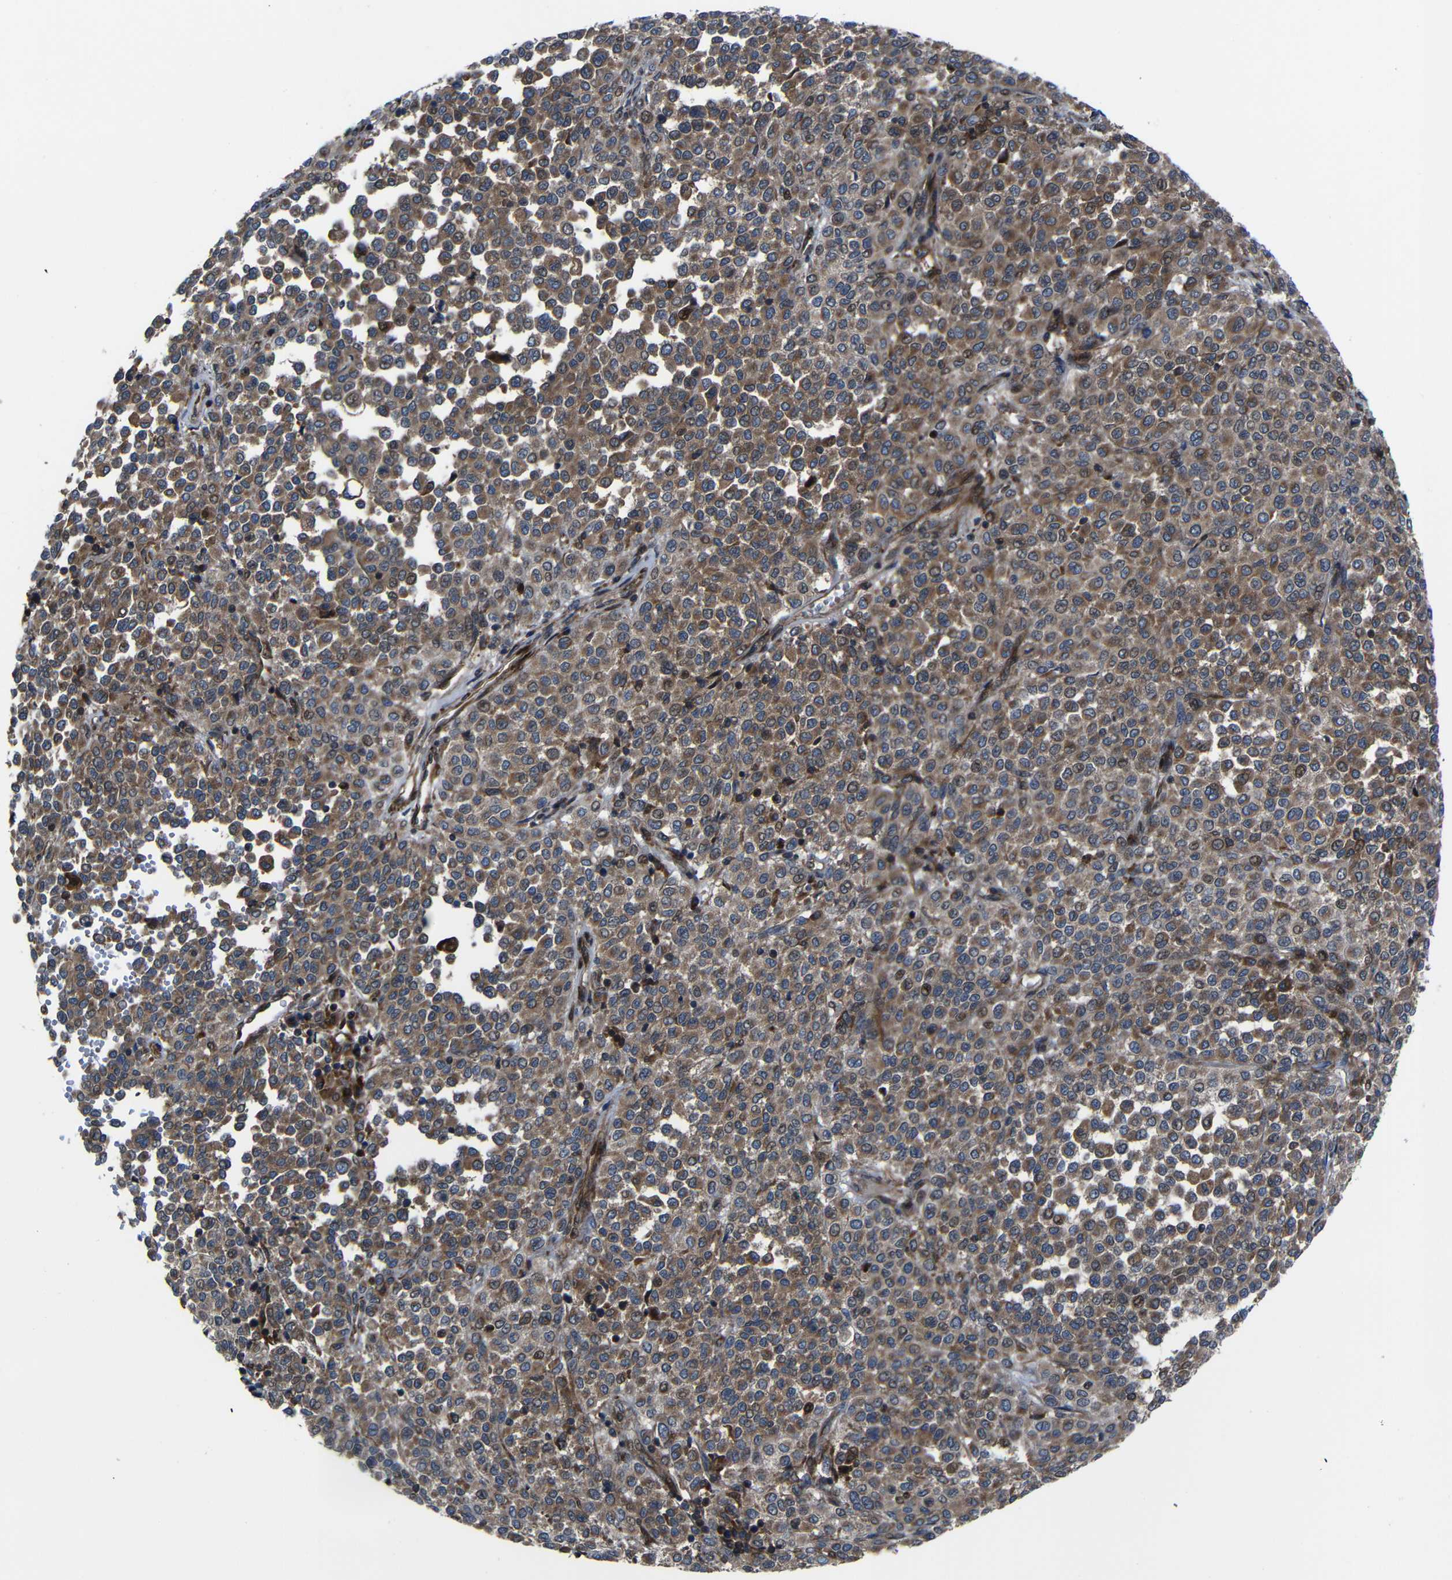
{"staining": {"intensity": "moderate", "quantity": ">75%", "location": "cytoplasmic/membranous"}, "tissue": "melanoma", "cell_type": "Tumor cells", "image_type": "cancer", "snomed": [{"axis": "morphology", "description": "Malignant melanoma, Metastatic site"}, {"axis": "topography", "description": "Pancreas"}], "caption": "Malignant melanoma (metastatic site) was stained to show a protein in brown. There is medium levels of moderate cytoplasmic/membranous expression in about >75% of tumor cells.", "gene": "KIAA0513", "patient": {"sex": "female", "age": 30}}